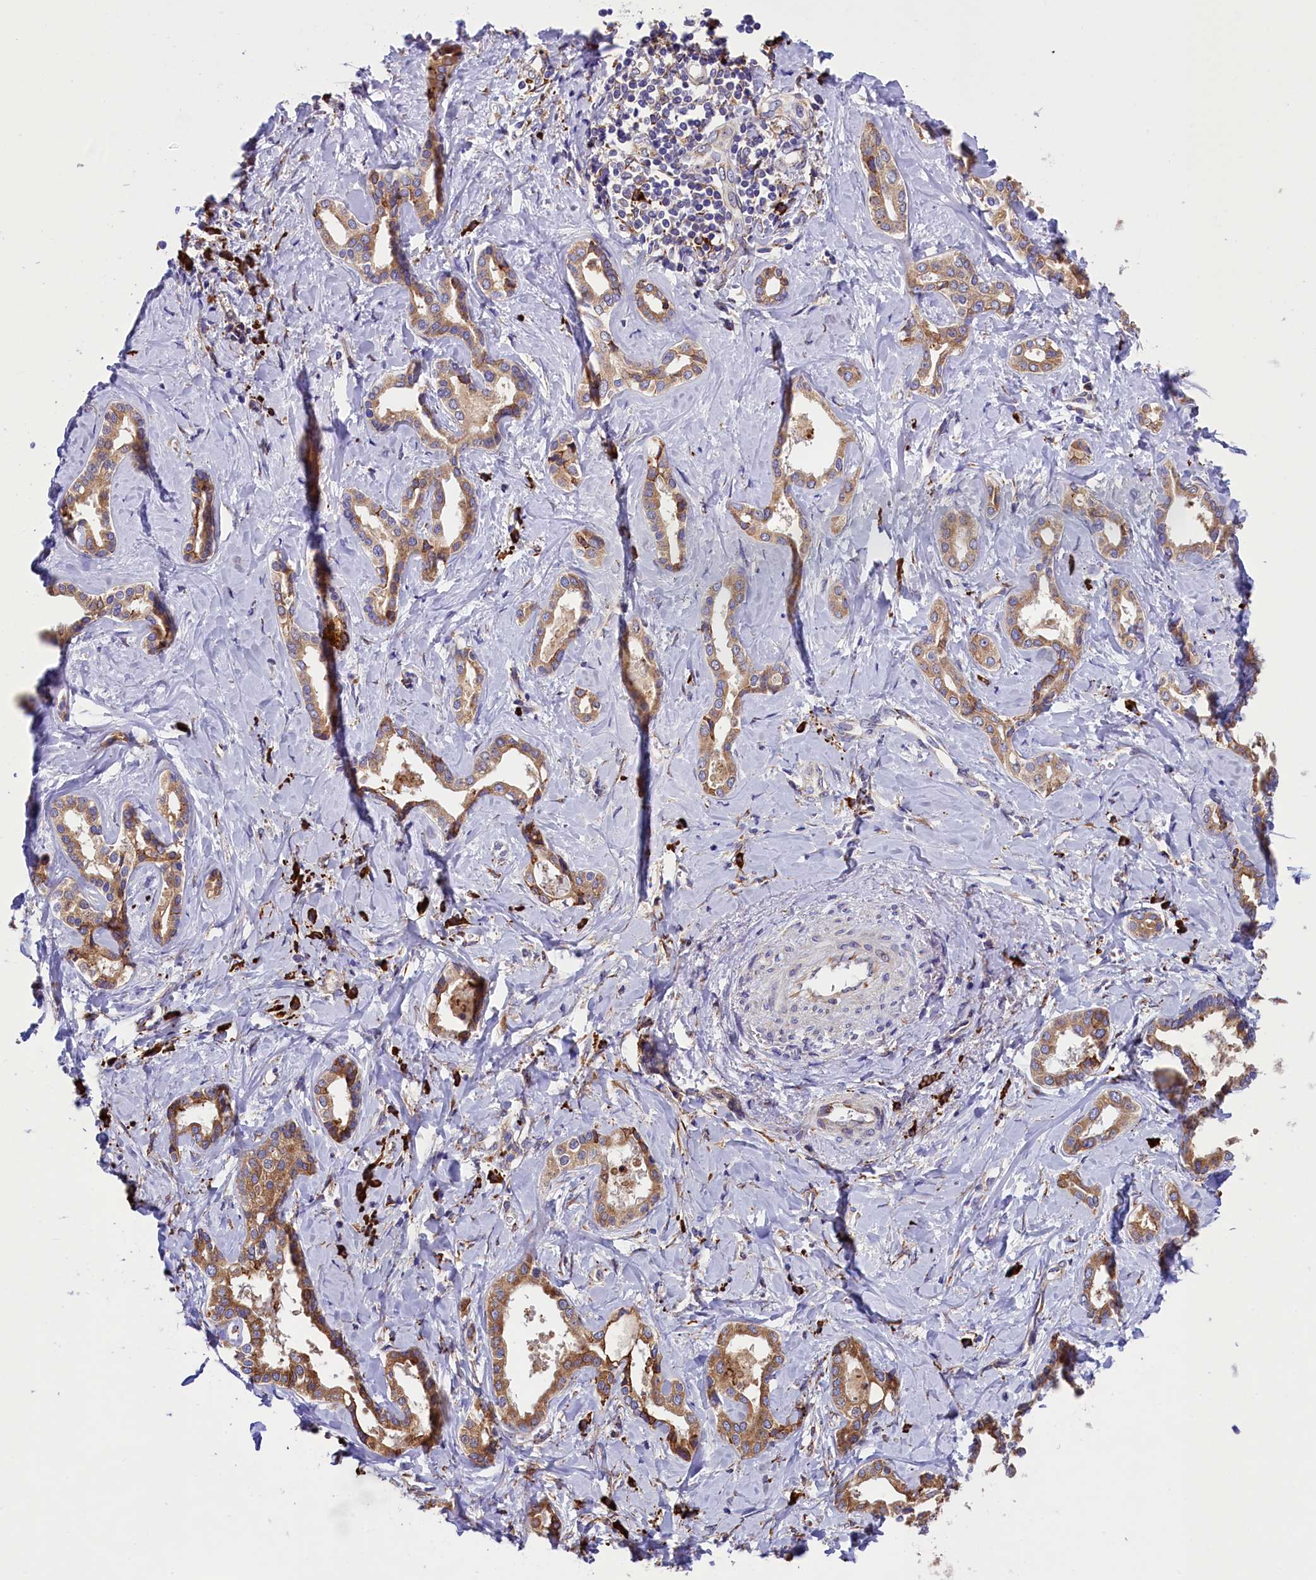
{"staining": {"intensity": "moderate", "quantity": ">75%", "location": "cytoplasmic/membranous"}, "tissue": "liver cancer", "cell_type": "Tumor cells", "image_type": "cancer", "snomed": [{"axis": "morphology", "description": "Carcinoma, Hepatocellular, NOS"}, {"axis": "topography", "description": "Liver"}], "caption": "An image showing moderate cytoplasmic/membranous expression in approximately >75% of tumor cells in liver cancer, as visualized by brown immunohistochemical staining.", "gene": "CAPS2", "patient": {"sex": "female", "age": 73}}